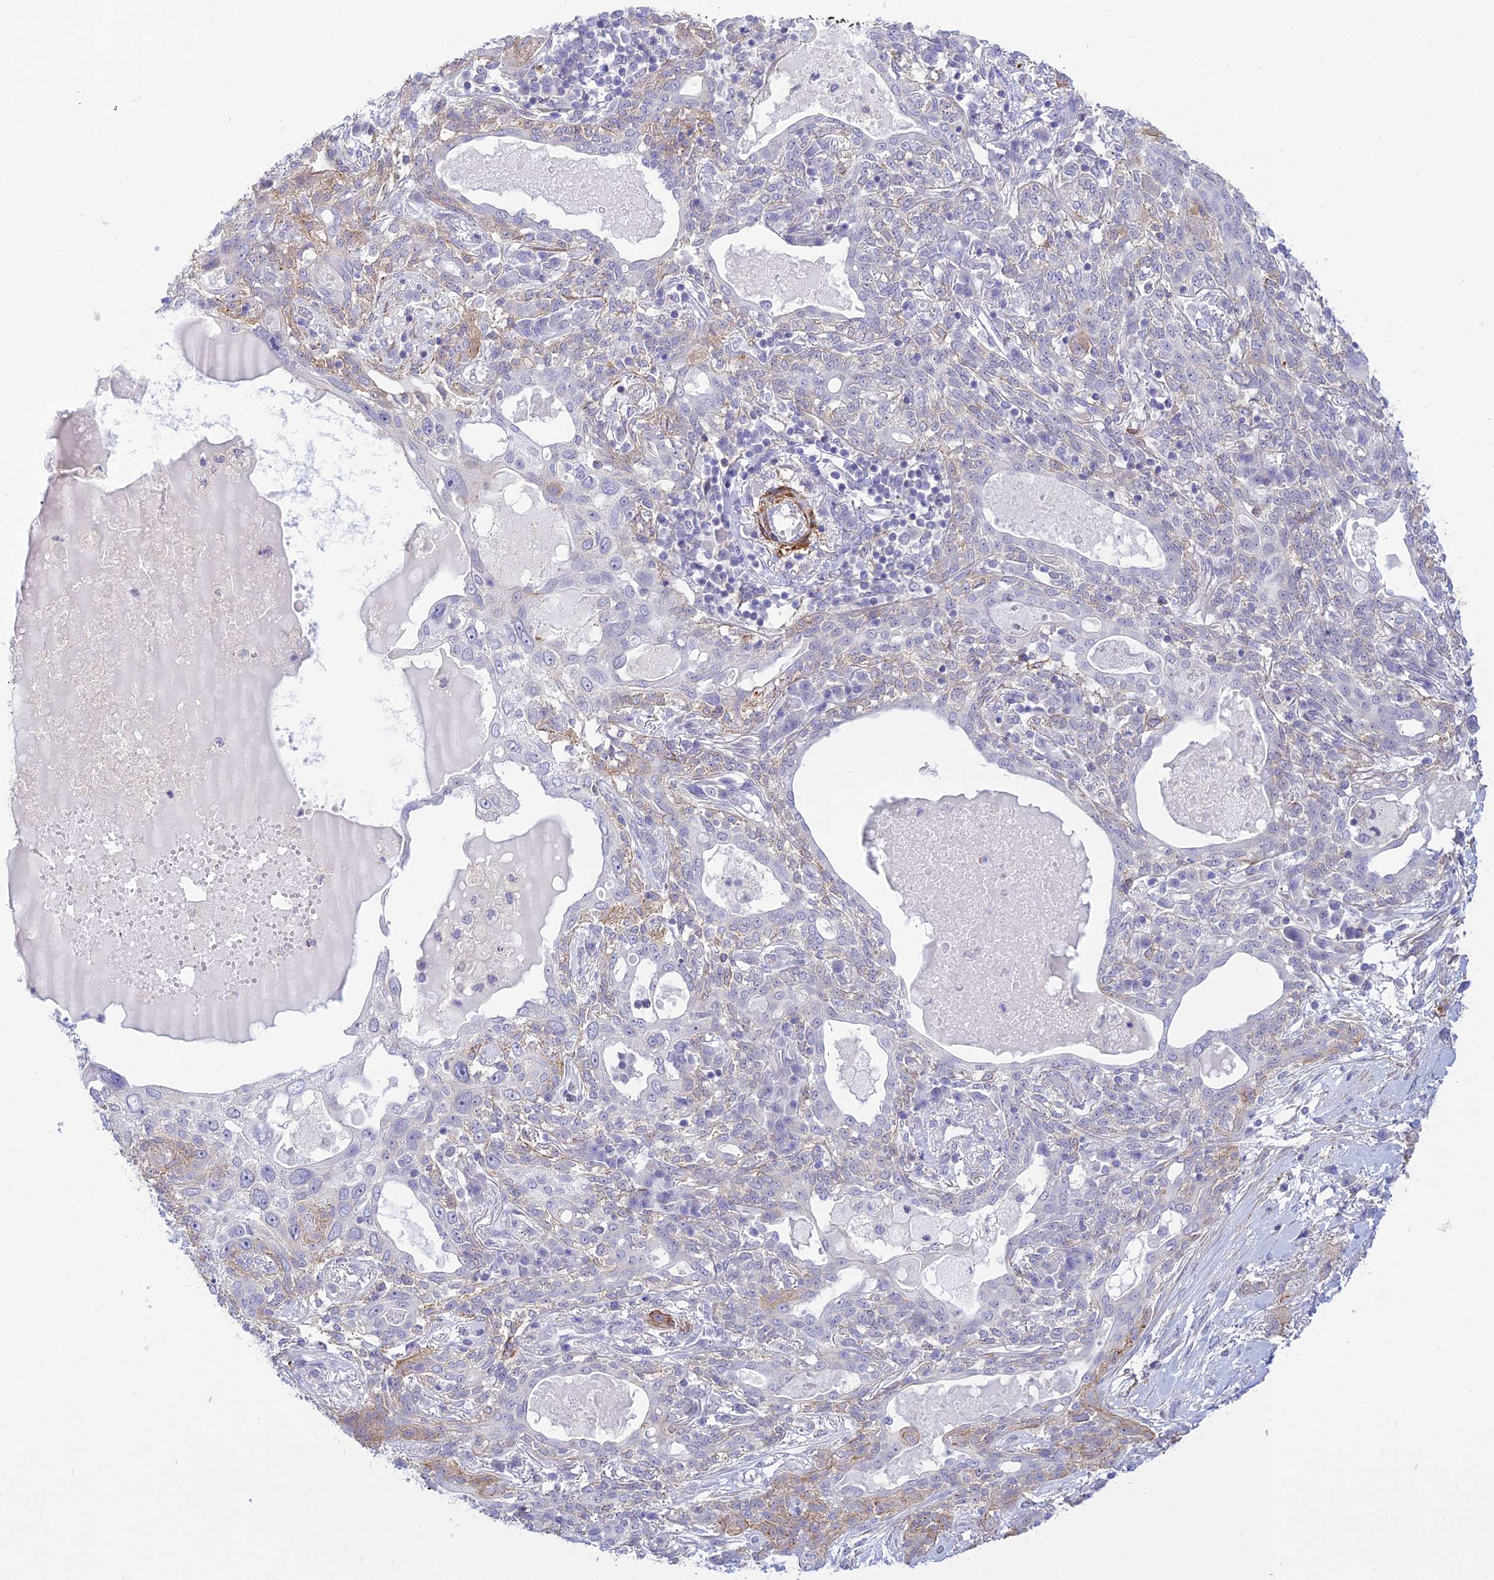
{"staining": {"intensity": "negative", "quantity": "none", "location": "none"}, "tissue": "lung cancer", "cell_type": "Tumor cells", "image_type": "cancer", "snomed": [{"axis": "morphology", "description": "Squamous cell carcinoma, NOS"}, {"axis": "topography", "description": "Lung"}], "caption": "An image of lung cancer stained for a protein reveals no brown staining in tumor cells.", "gene": "FBXW4", "patient": {"sex": "female", "age": 70}}